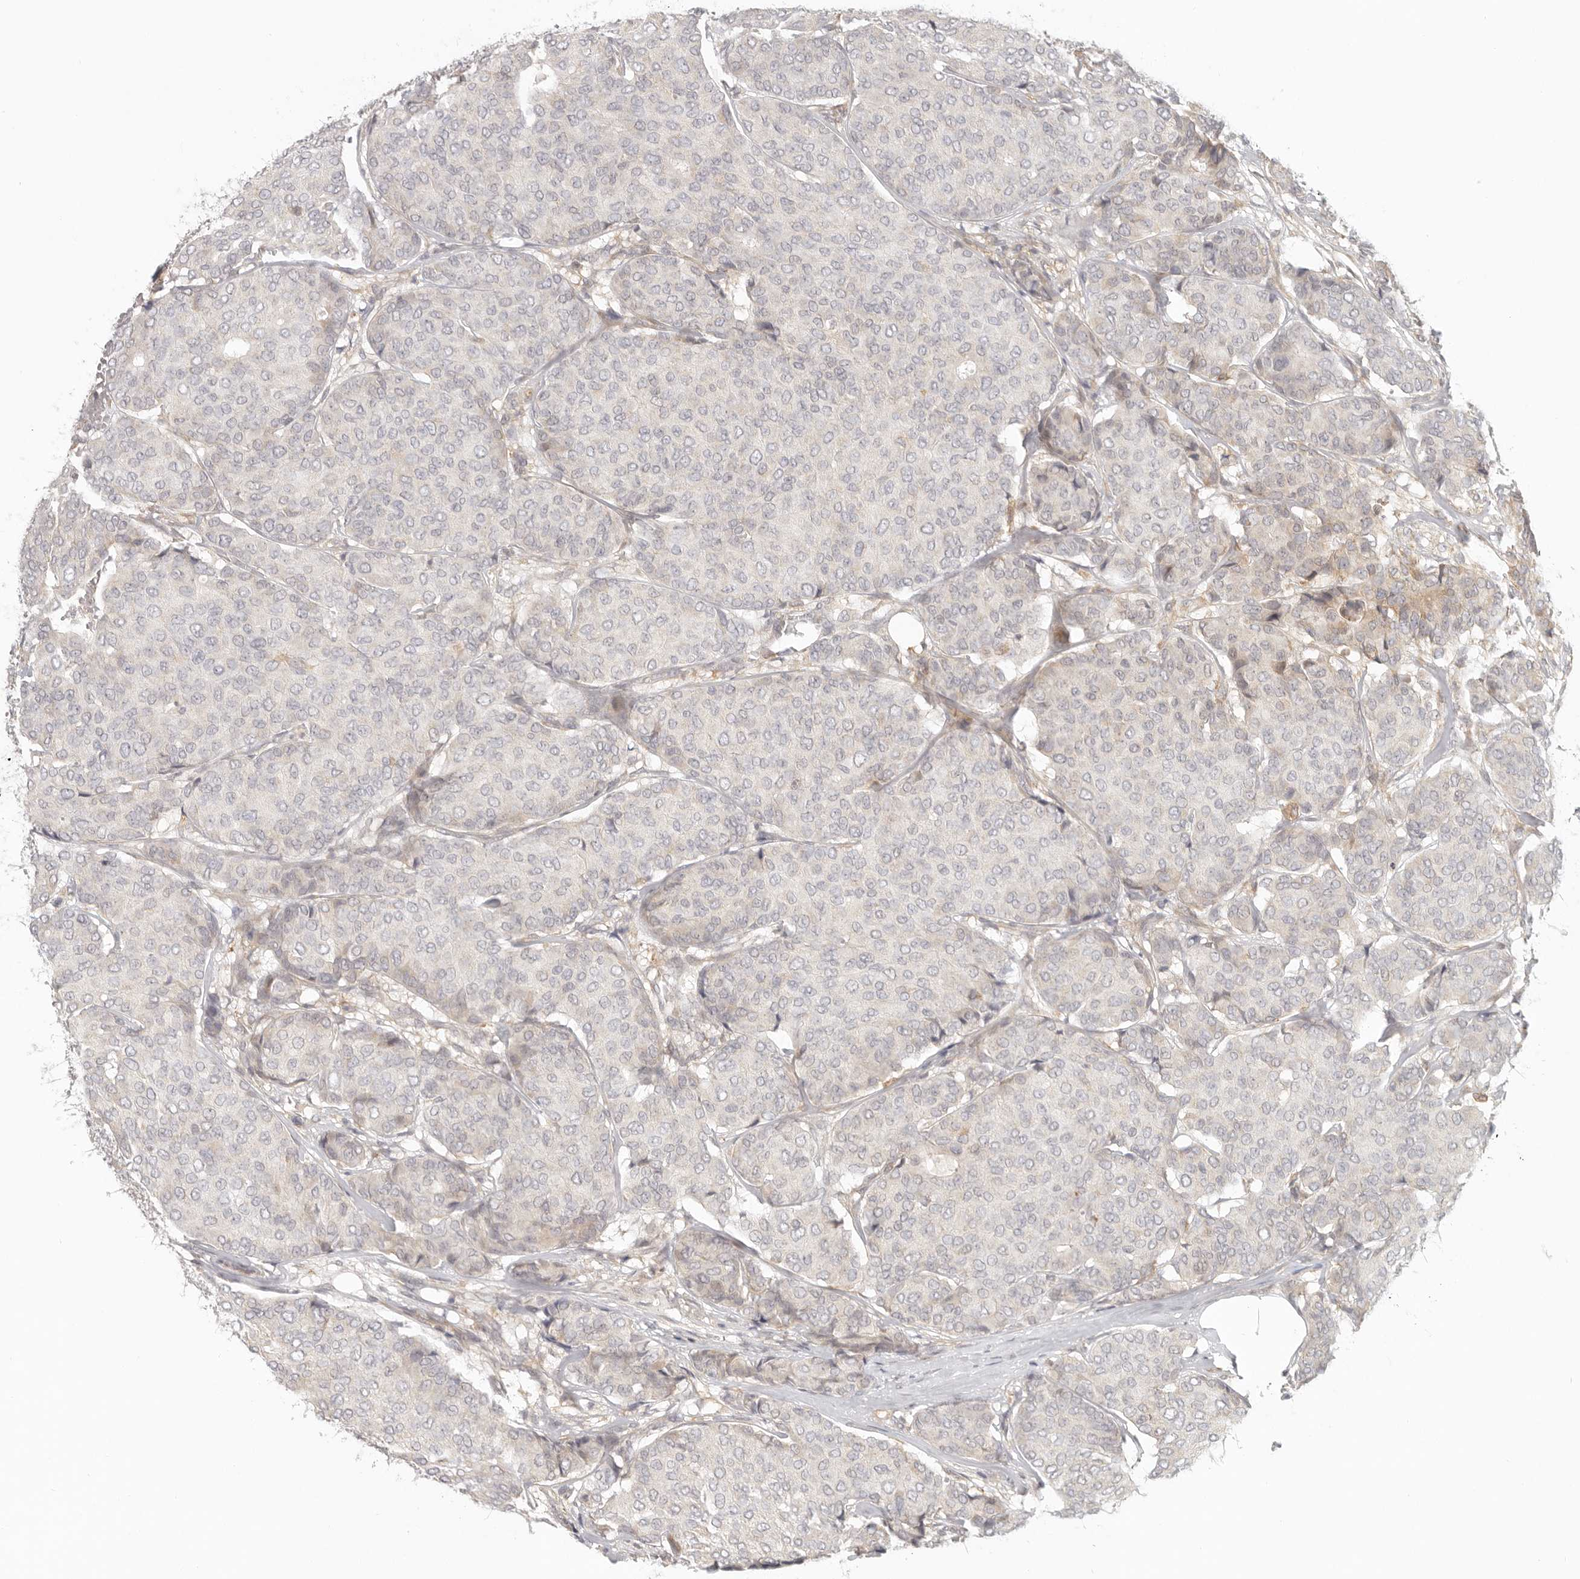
{"staining": {"intensity": "negative", "quantity": "none", "location": "none"}, "tissue": "breast cancer", "cell_type": "Tumor cells", "image_type": "cancer", "snomed": [{"axis": "morphology", "description": "Duct carcinoma"}, {"axis": "topography", "description": "Breast"}], "caption": "High magnification brightfield microscopy of breast invasive ductal carcinoma stained with DAB (brown) and counterstained with hematoxylin (blue): tumor cells show no significant staining.", "gene": "AHDC1", "patient": {"sex": "female", "age": 75}}